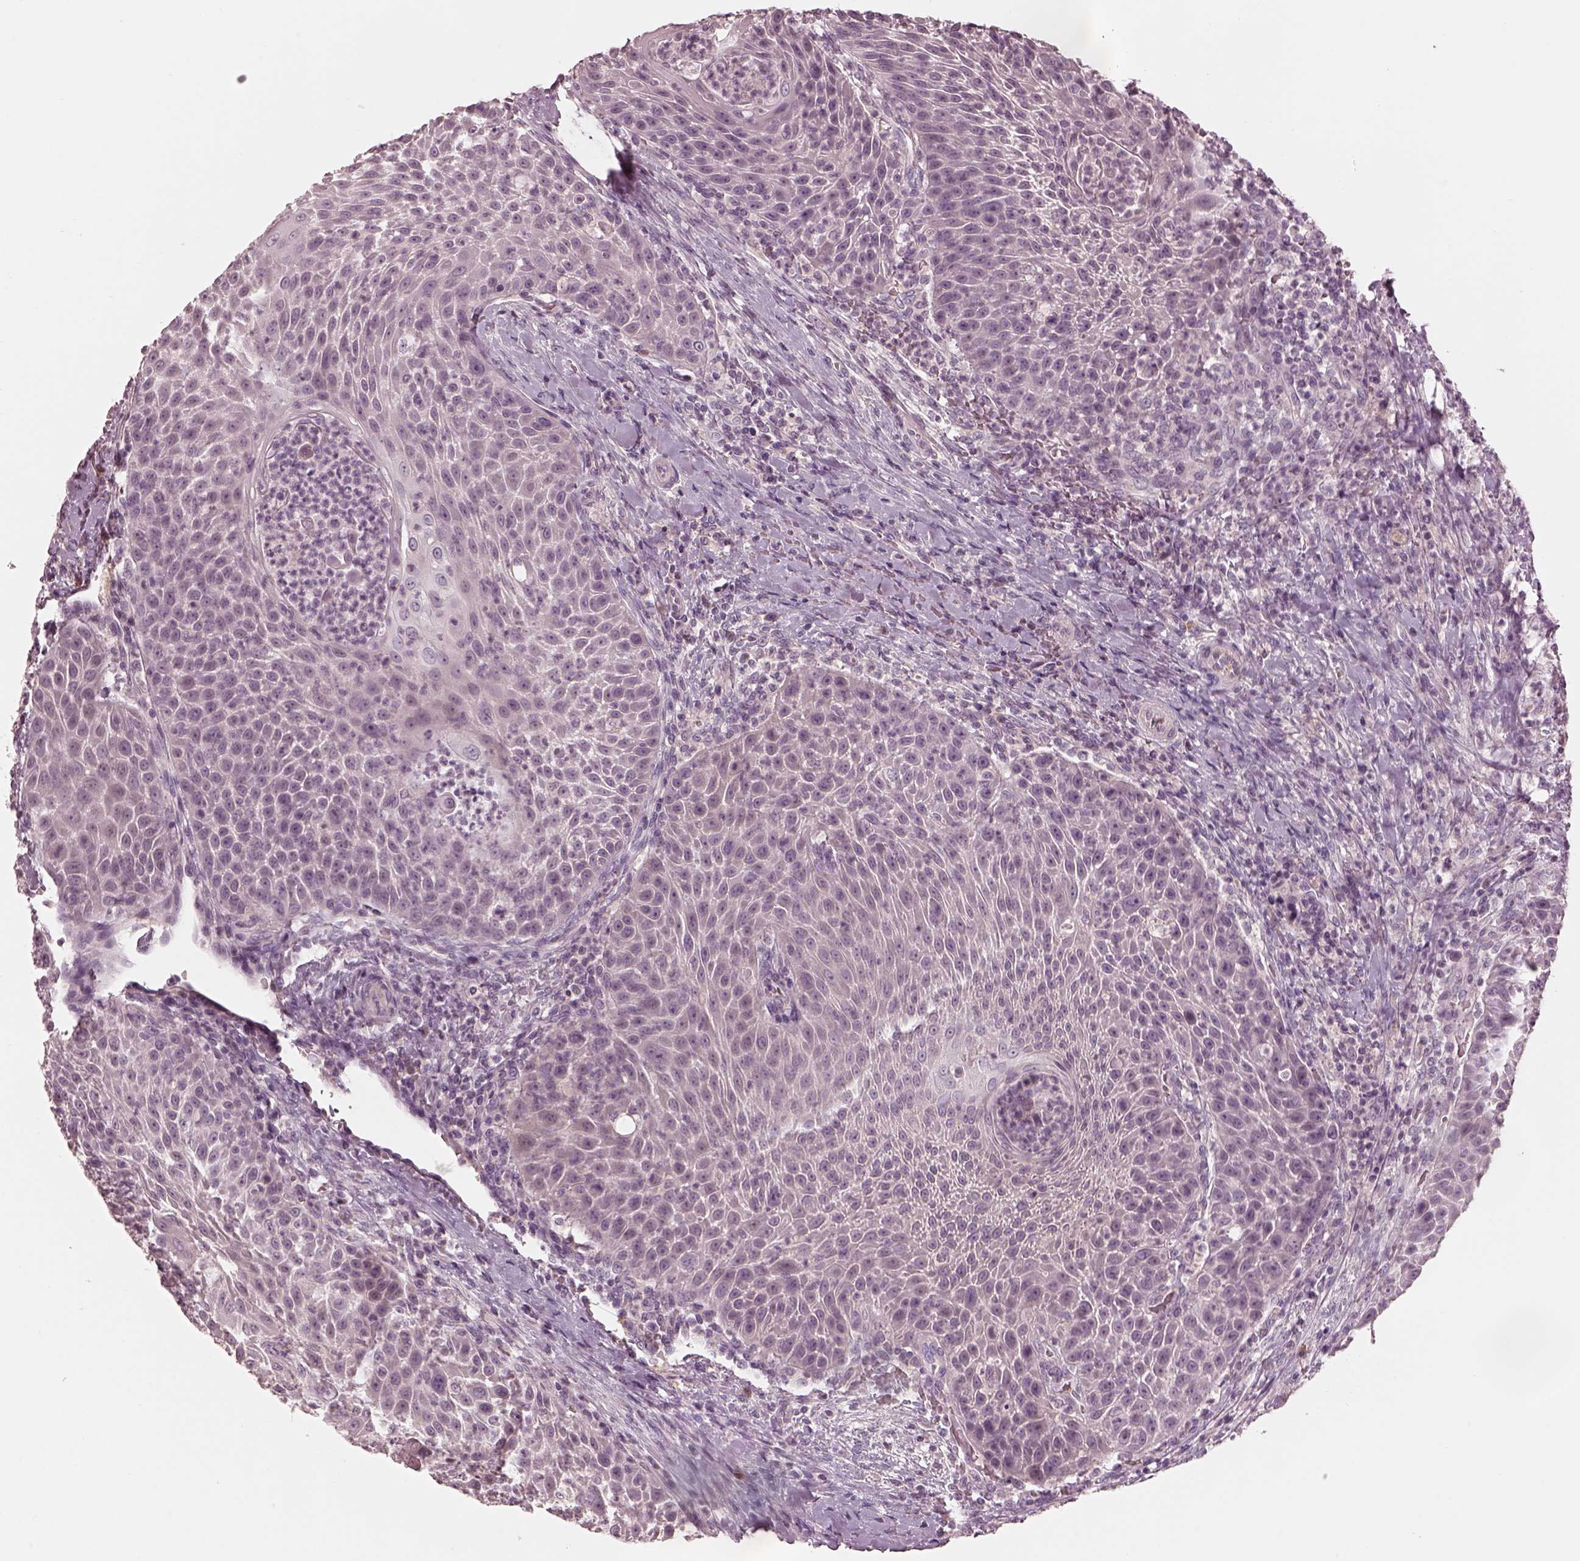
{"staining": {"intensity": "negative", "quantity": "none", "location": "none"}, "tissue": "head and neck cancer", "cell_type": "Tumor cells", "image_type": "cancer", "snomed": [{"axis": "morphology", "description": "Squamous cell carcinoma, NOS"}, {"axis": "topography", "description": "Head-Neck"}], "caption": "This is an IHC image of human head and neck cancer. There is no positivity in tumor cells.", "gene": "MIA", "patient": {"sex": "male", "age": 69}}